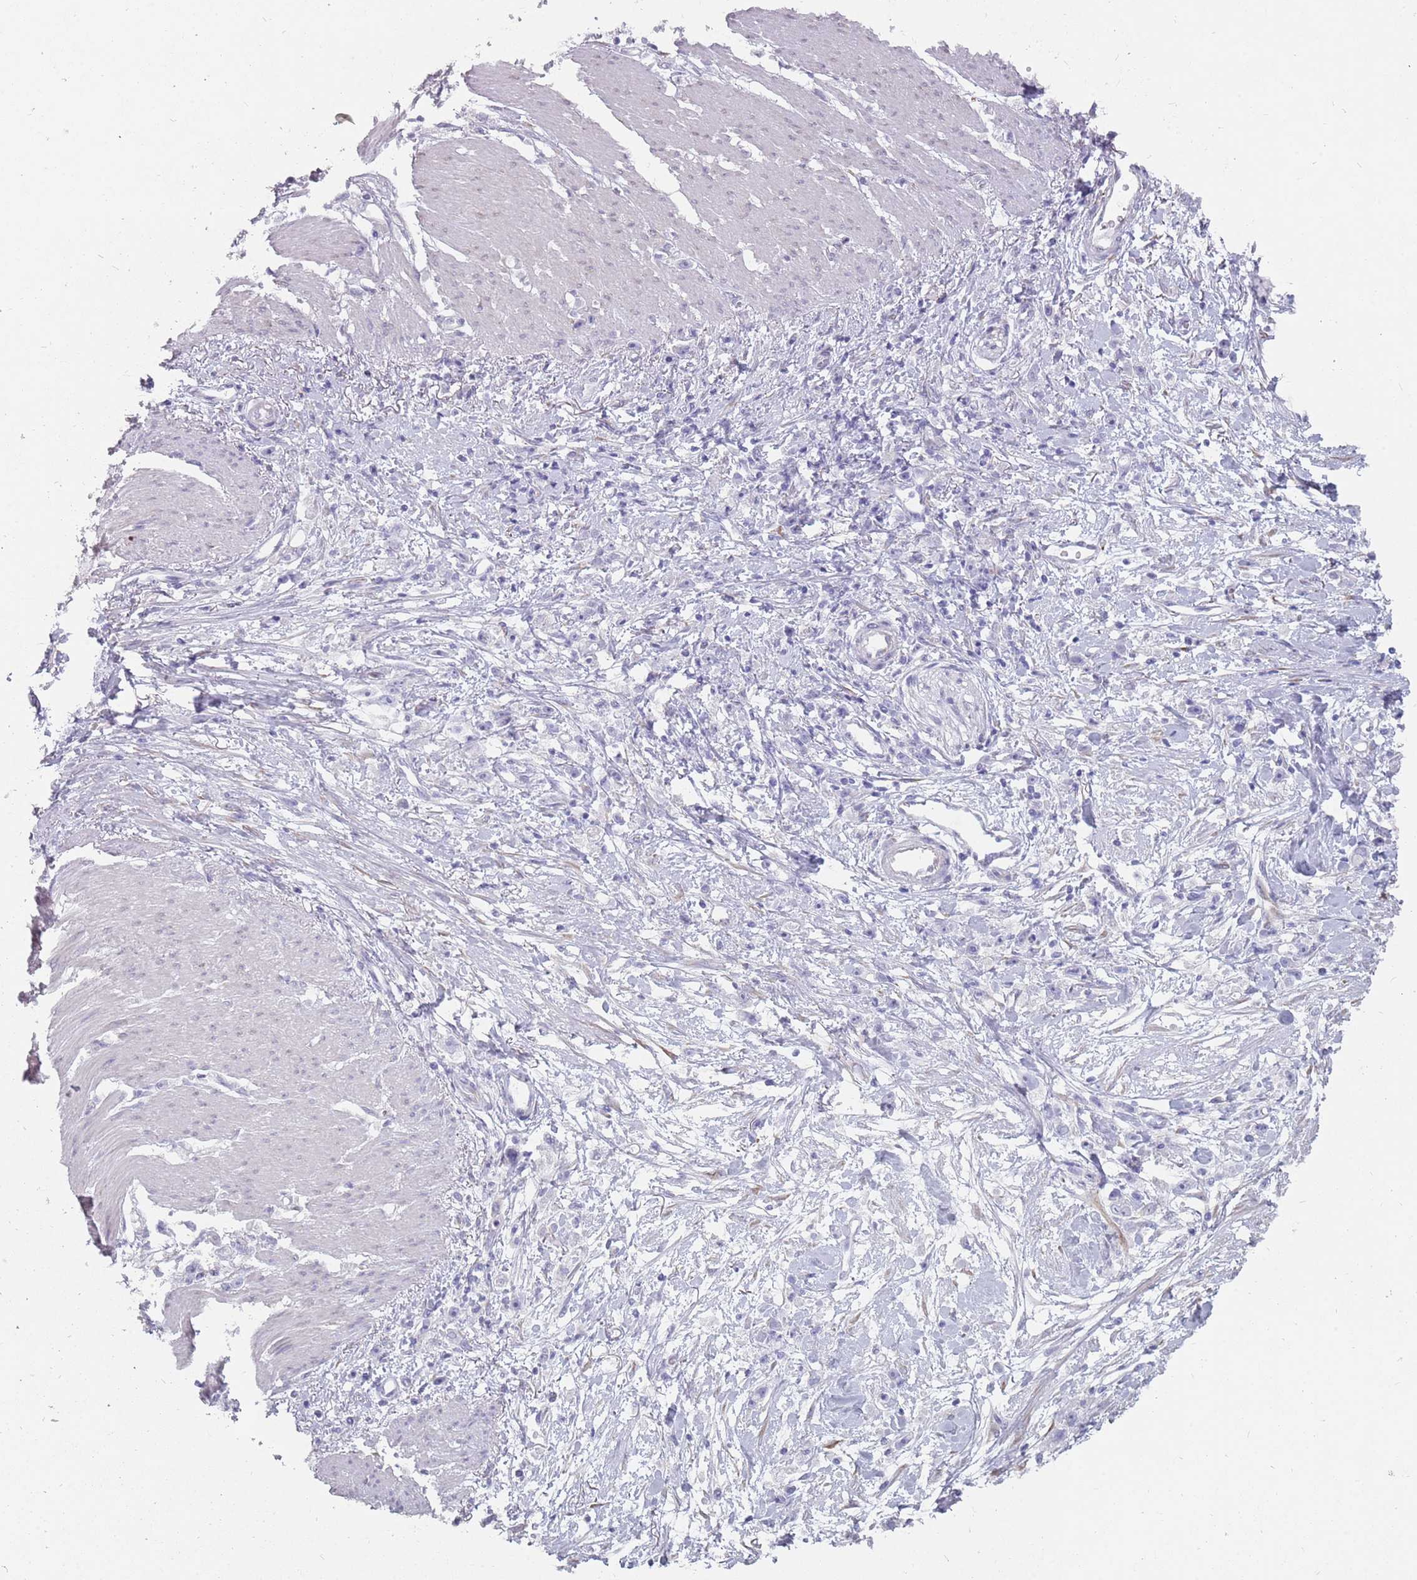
{"staining": {"intensity": "negative", "quantity": "none", "location": "none"}, "tissue": "stomach cancer", "cell_type": "Tumor cells", "image_type": "cancer", "snomed": [{"axis": "morphology", "description": "Adenocarcinoma, NOS"}, {"axis": "topography", "description": "Stomach"}], "caption": "Tumor cells are negative for protein expression in human stomach cancer (adenocarcinoma). The staining was performed using DAB to visualize the protein expression in brown, while the nuclei were stained in blue with hematoxylin (Magnification: 20x).", "gene": "DDX4", "patient": {"sex": "female", "age": 59}}